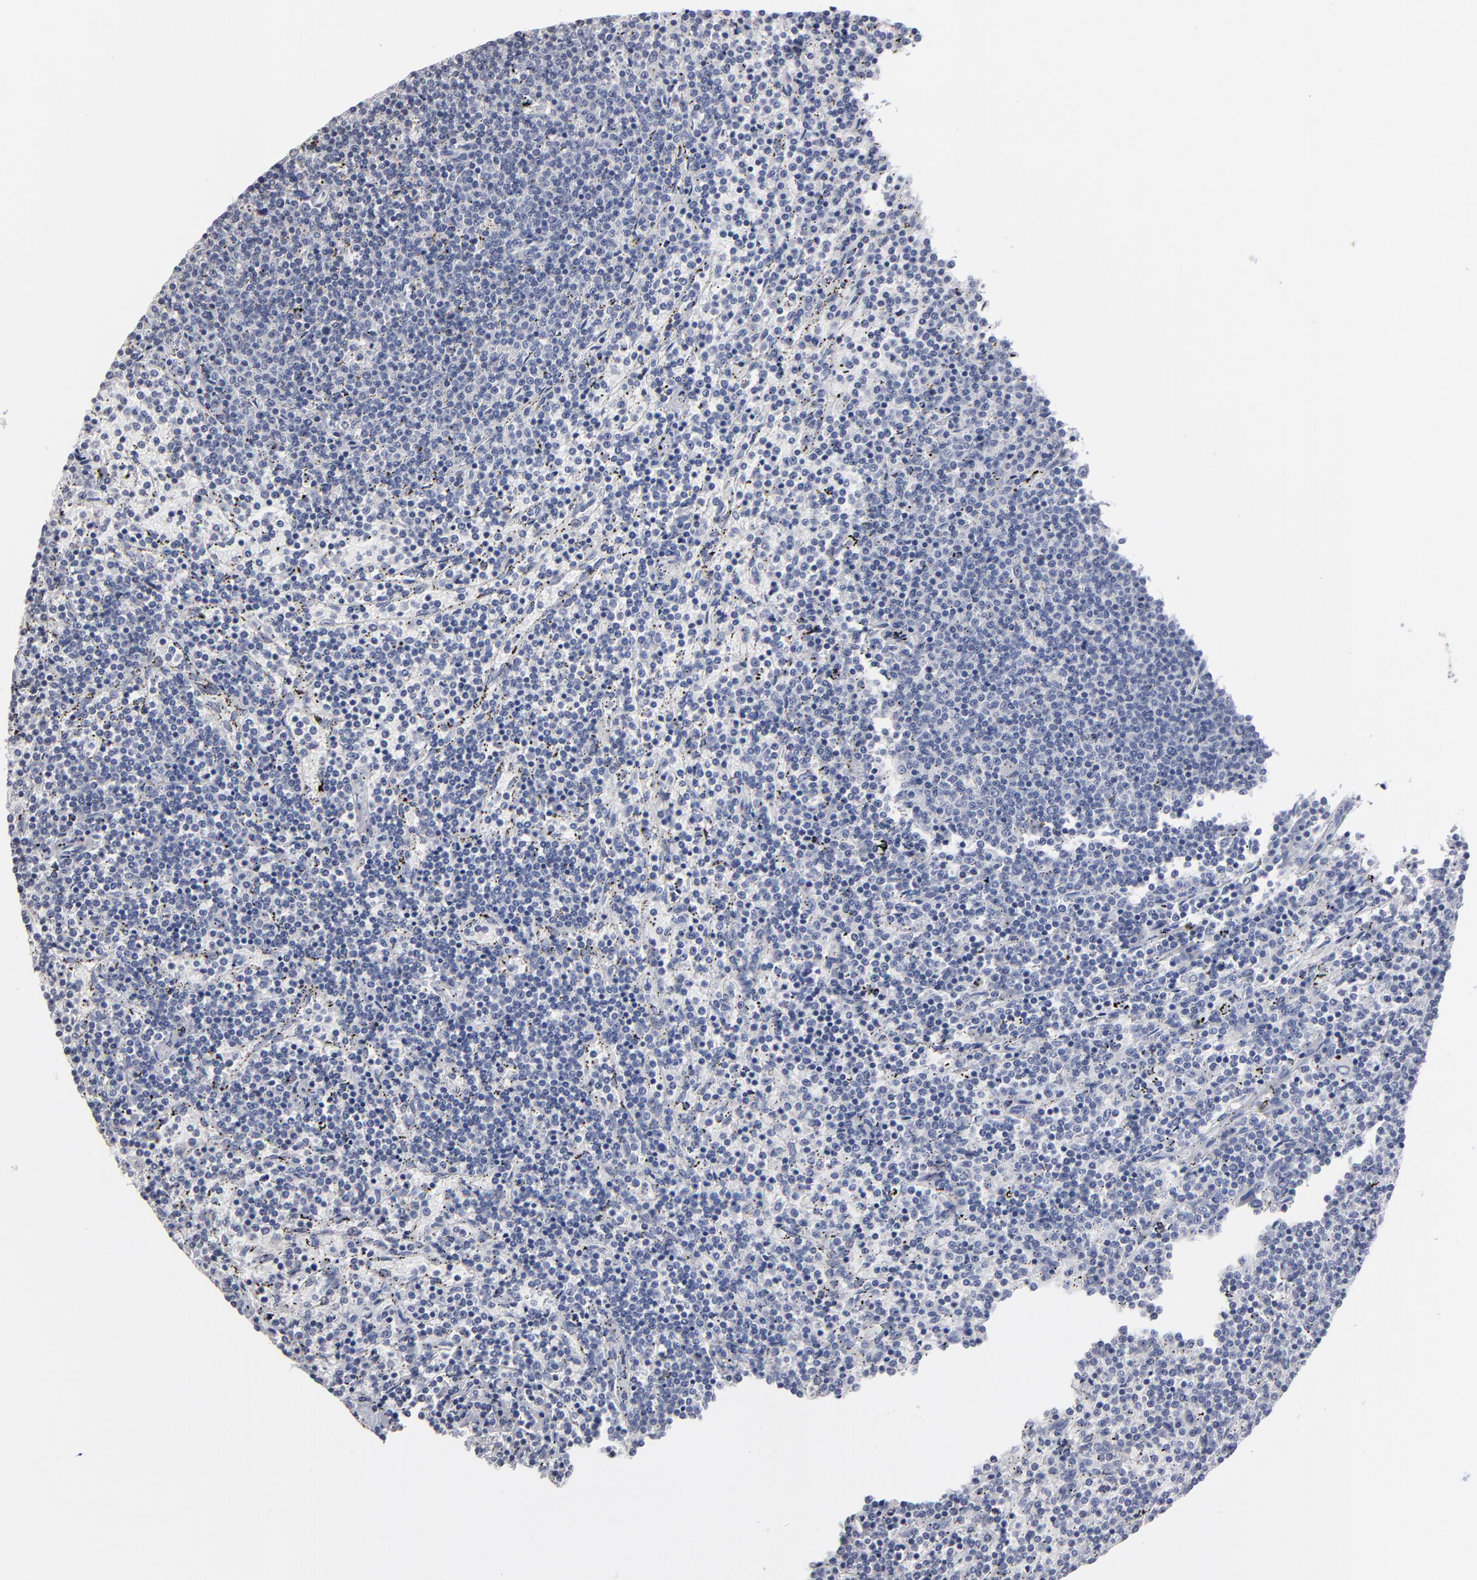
{"staining": {"intensity": "negative", "quantity": "none", "location": "none"}, "tissue": "lymphoma", "cell_type": "Tumor cells", "image_type": "cancer", "snomed": [{"axis": "morphology", "description": "Malignant lymphoma, non-Hodgkin's type, Low grade"}, {"axis": "topography", "description": "Spleen"}], "caption": "This image is of malignant lymphoma, non-Hodgkin's type (low-grade) stained with immunohistochemistry (IHC) to label a protein in brown with the nuclei are counter-stained blue. There is no staining in tumor cells.", "gene": "RPH3A", "patient": {"sex": "female", "age": 50}}